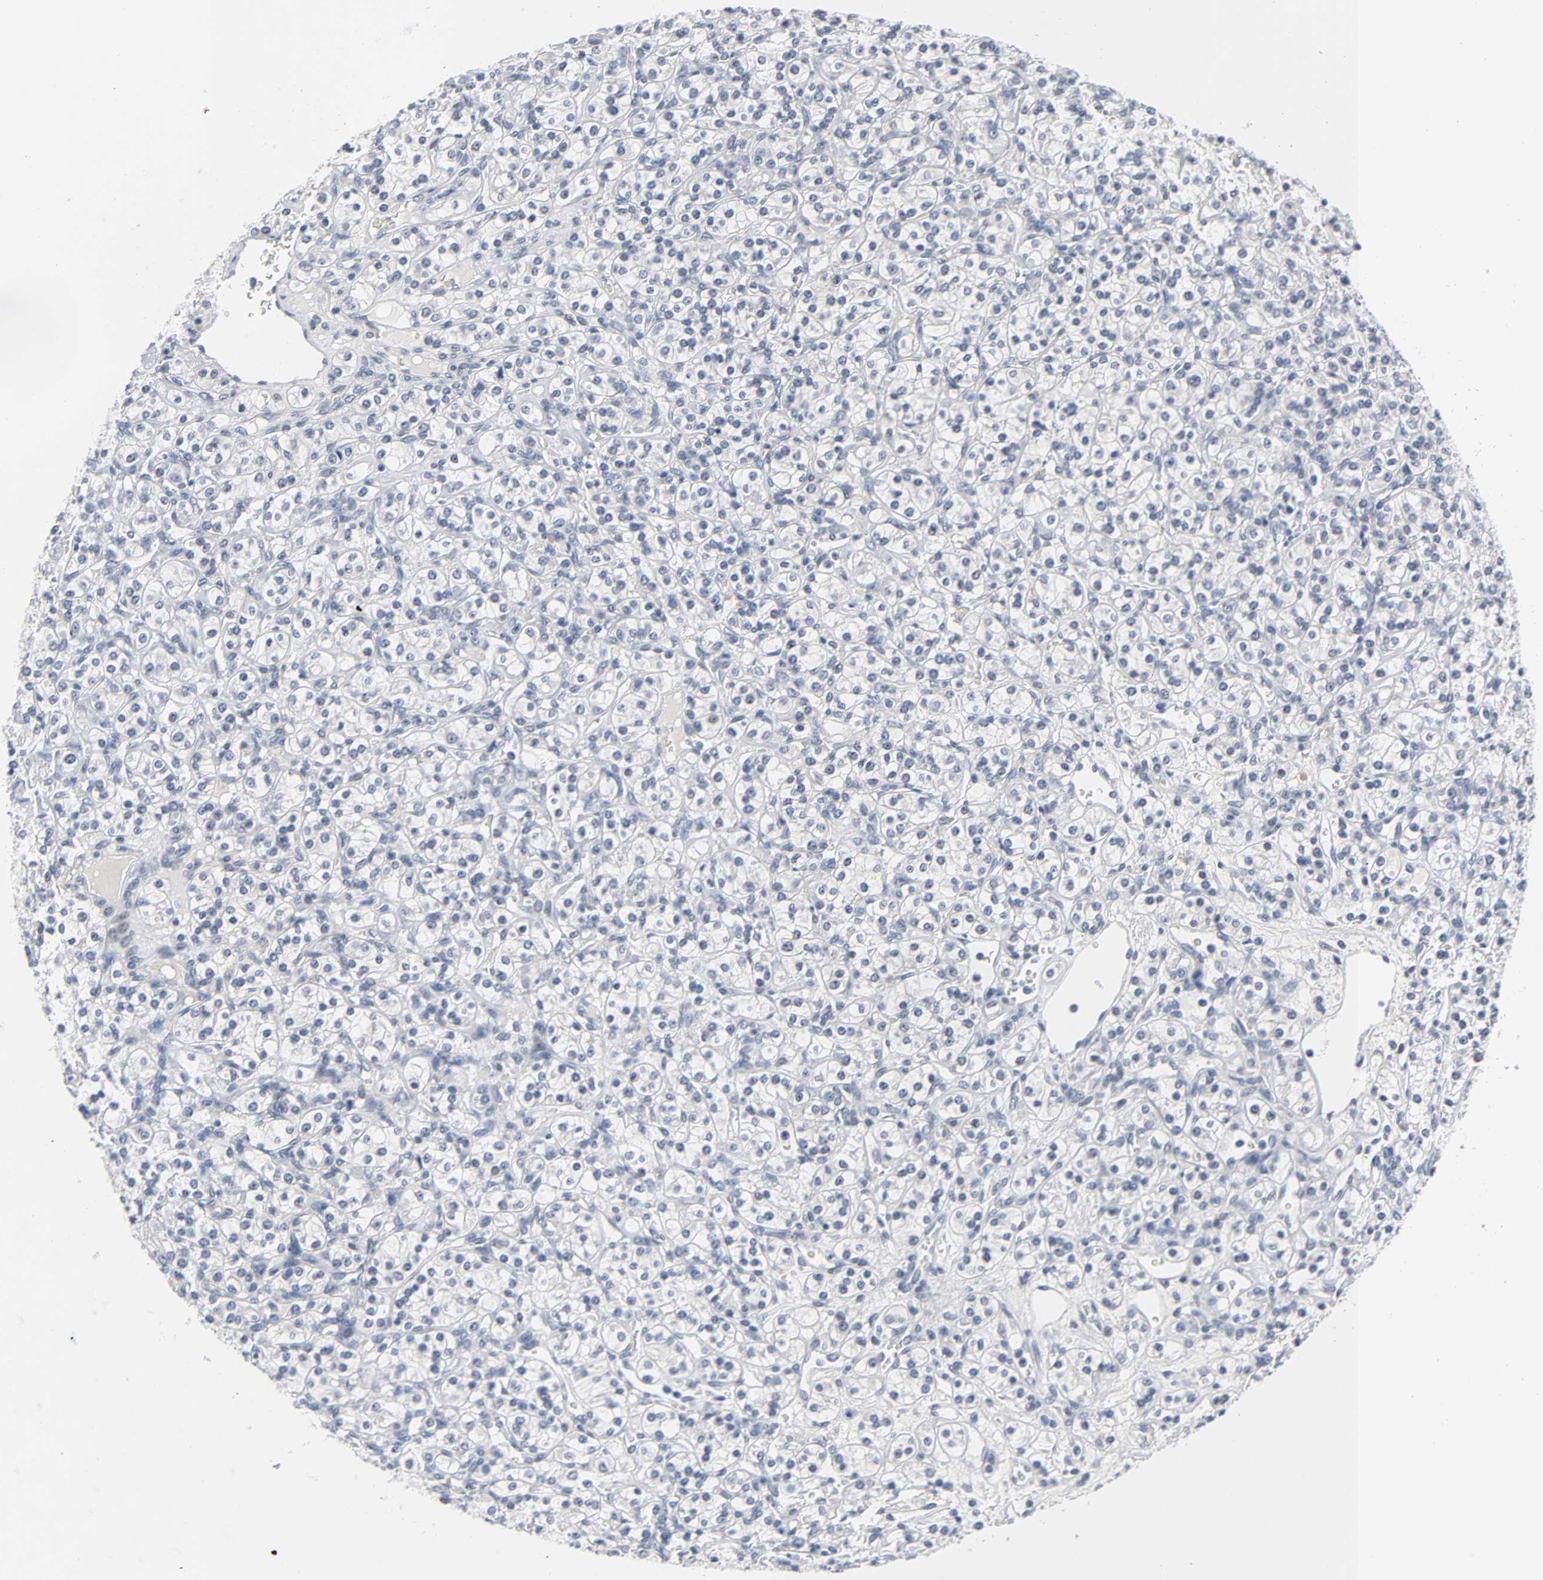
{"staining": {"intensity": "negative", "quantity": "none", "location": "none"}, "tissue": "renal cancer", "cell_type": "Tumor cells", "image_type": "cancer", "snomed": [{"axis": "morphology", "description": "Adenocarcinoma, NOS"}, {"axis": "topography", "description": "Kidney"}], "caption": "This is a micrograph of immunohistochemistry (IHC) staining of adenocarcinoma (renal), which shows no positivity in tumor cells.", "gene": "SALL2", "patient": {"sex": "male", "age": 77}}